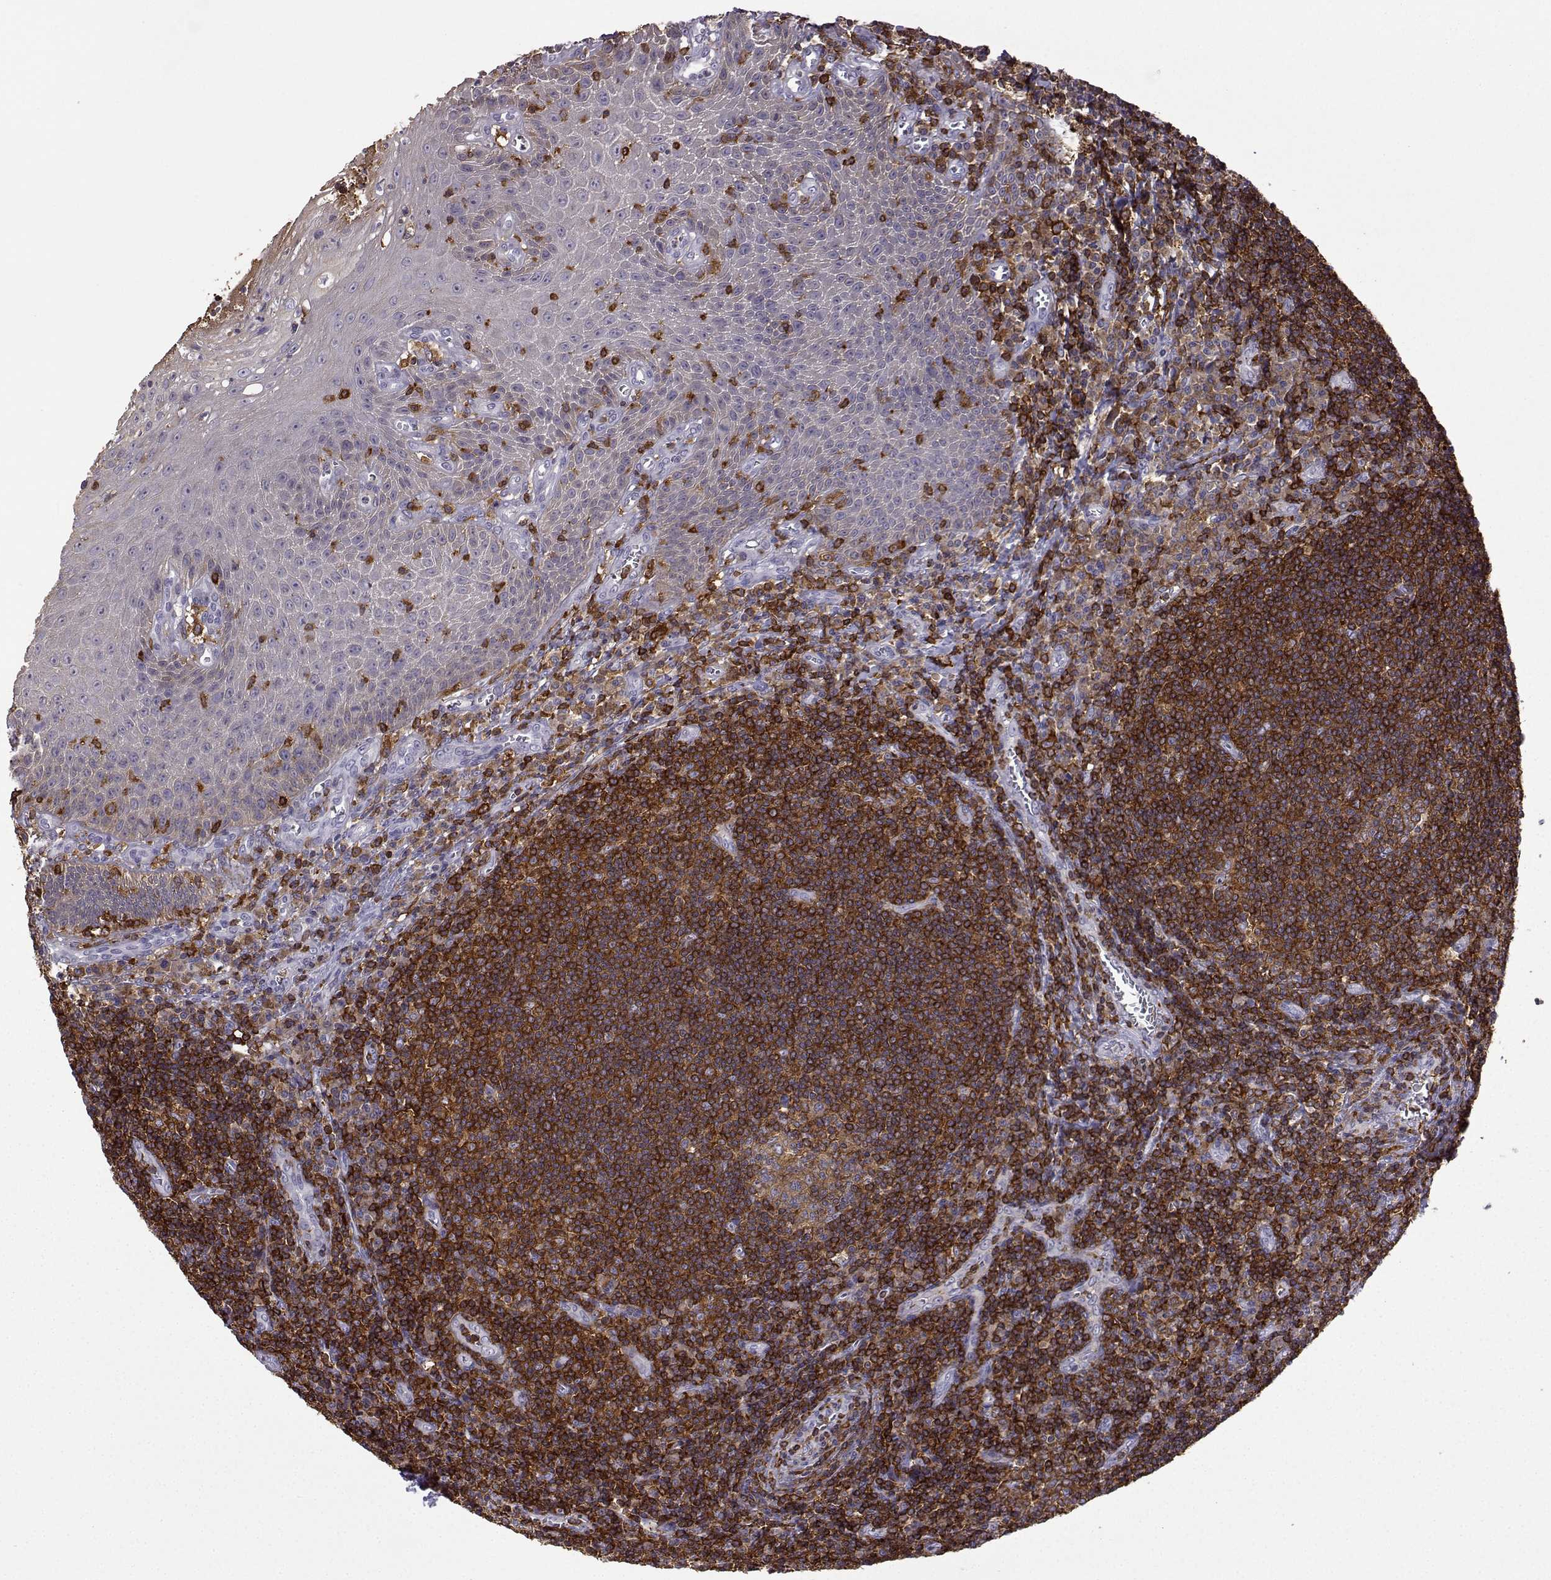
{"staining": {"intensity": "weak", "quantity": ">75%", "location": "cytoplasmic/membranous"}, "tissue": "tonsil", "cell_type": "Germinal center cells", "image_type": "normal", "snomed": [{"axis": "morphology", "description": "Normal tissue, NOS"}, {"axis": "topography", "description": "Tonsil"}], "caption": "Immunohistochemical staining of benign tonsil reveals >75% levels of weak cytoplasmic/membranous protein expression in approximately >75% of germinal center cells.", "gene": "DOCK10", "patient": {"sex": "male", "age": 33}}